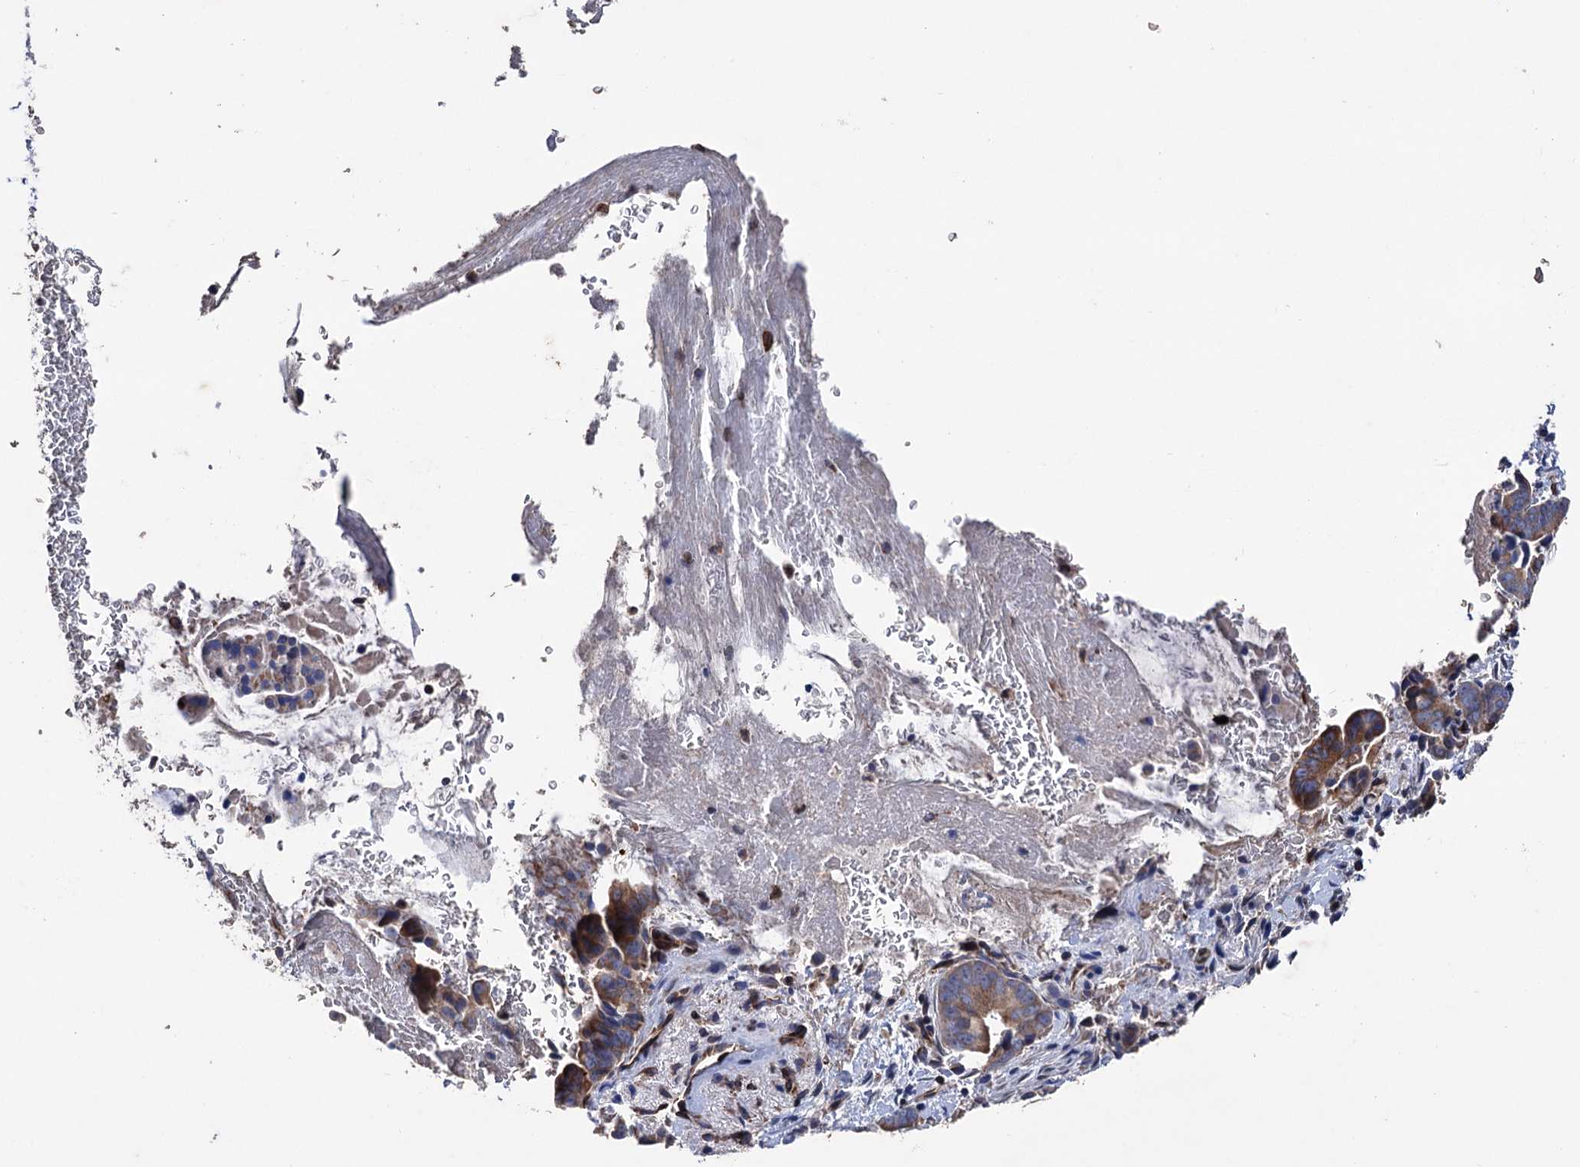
{"staining": {"intensity": "moderate", "quantity": ">75%", "location": "cytoplasmic/membranous"}, "tissue": "pancreatic cancer", "cell_type": "Tumor cells", "image_type": "cancer", "snomed": [{"axis": "morphology", "description": "Adenocarcinoma, NOS"}, {"axis": "topography", "description": "Pancreas"}], "caption": "Immunohistochemistry (IHC) of pancreatic adenocarcinoma shows medium levels of moderate cytoplasmic/membranous staining in about >75% of tumor cells.", "gene": "STING1", "patient": {"sex": "female", "age": 63}}